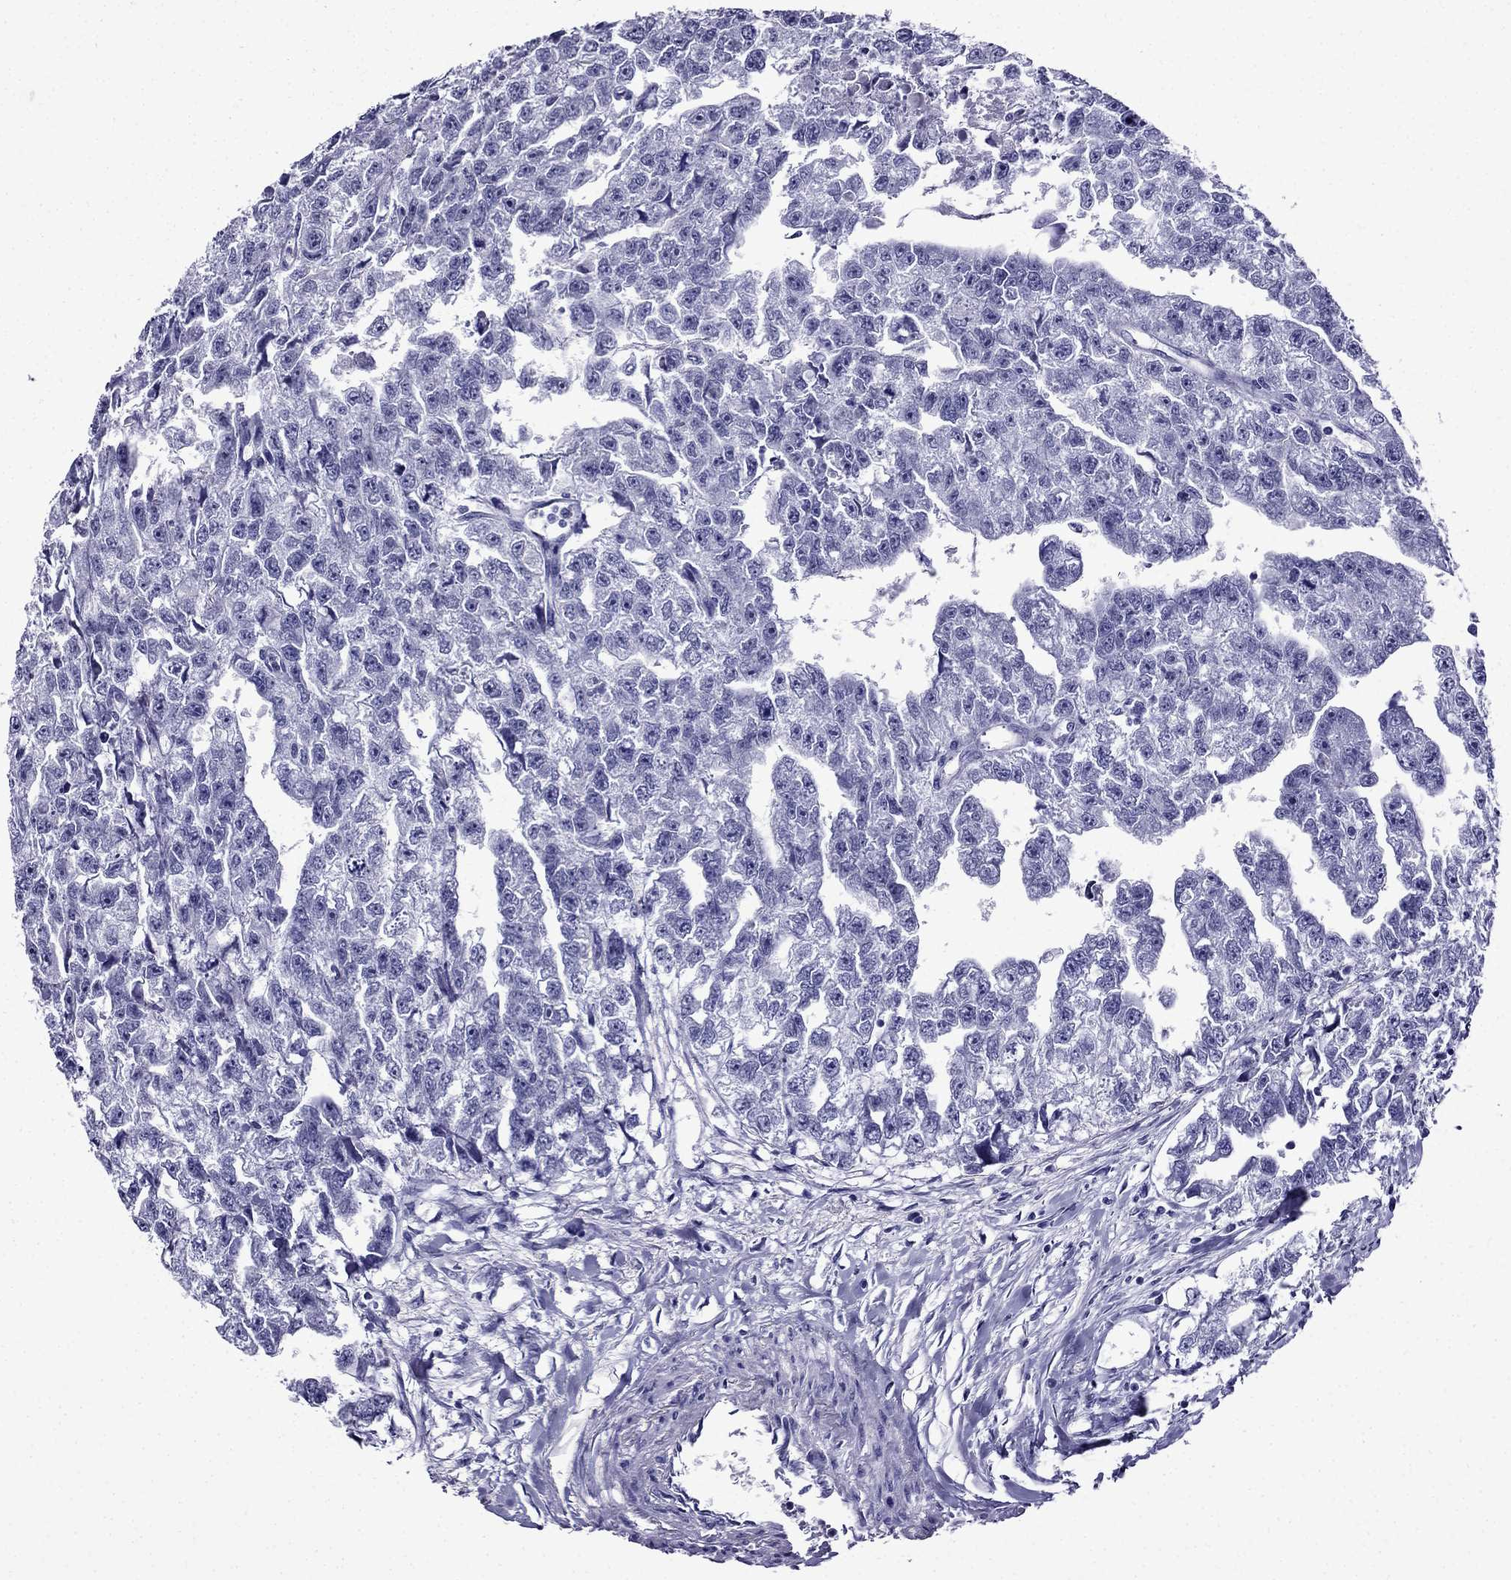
{"staining": {"intensity": "negative", "quantity": "none", "location": "none"}, "tissue": "testis cancer", "cell_type": "Tumor cells", "image_type": "cancer", "snomed": [{"axis": "morphology", "description": "Carcinoma, Embryonal, NOS"}, {"axis": "morphology", "description": "Teratoma, malignant, NOS"}, {"axis": "topography", "description": "Testis"}], "caption": "Tumor cells show no significant staining in testis cancer.", "gene": "ERC2", "patient": {"sex": "male", "age": 44}}